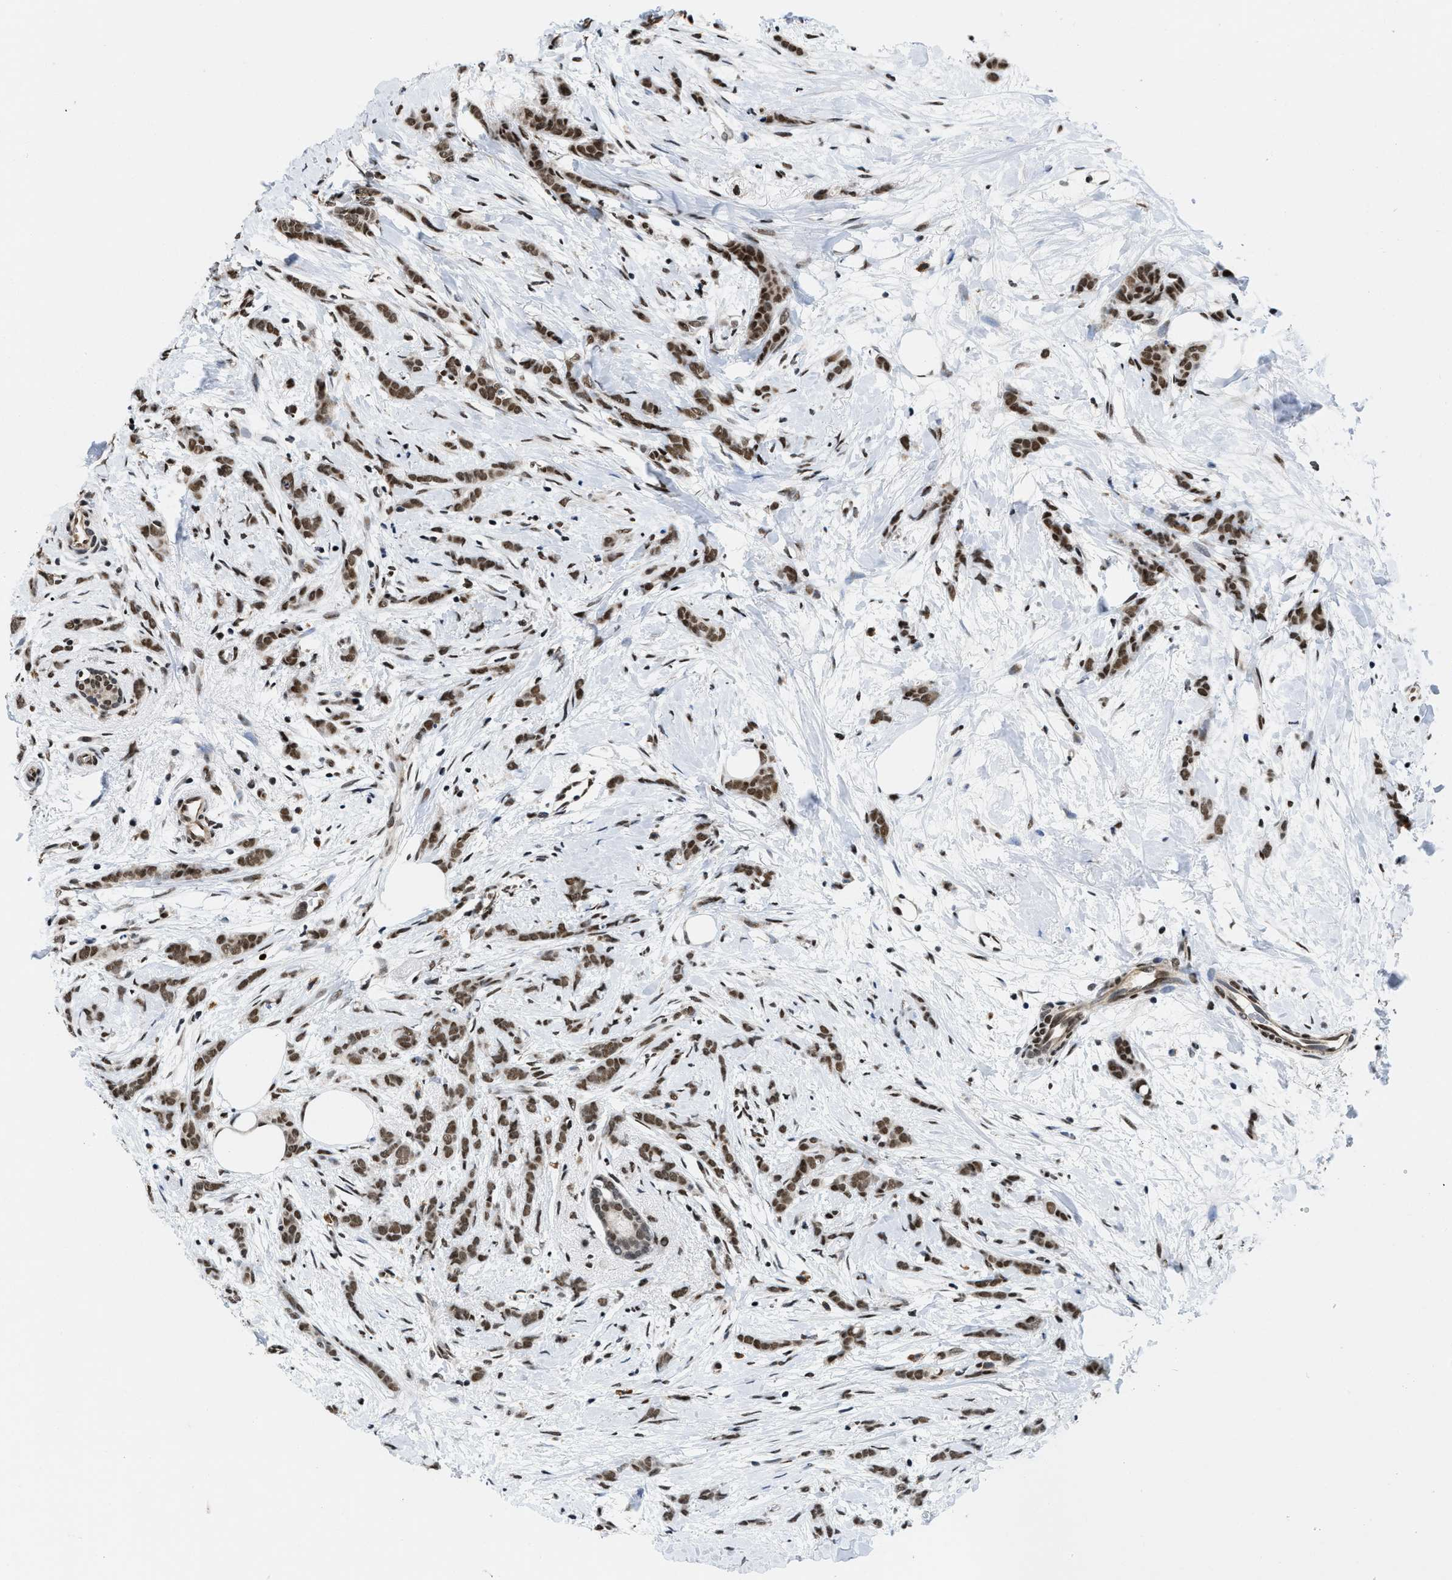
{"staining": {"intensity": "moderate", "quantity": ">75%", "location": "nuclear"}, "tissue": "breast cancer", "cell_type": "Tumor cells", "image_type": "cancer", "snomed": [{"axis": "morphology", "description": "Lobular carcinoma, in situ"}, {"axis": "morphology", "description": "Lobular carcinoma"}, {"axis": "topography", "description": "Breast"}], "caption": "Immunohistochemistry (IHC) image of neoplastic tissue: human breast cancer (lobular carcinoma in situ) stained using IHC shows medium levels of moderate protein expression localized specifically in the nuclear of tumor cells, appearing as a nuclear brown color.", "gene": "SAFB", "patient": {"sex": "female", "age": 41}}